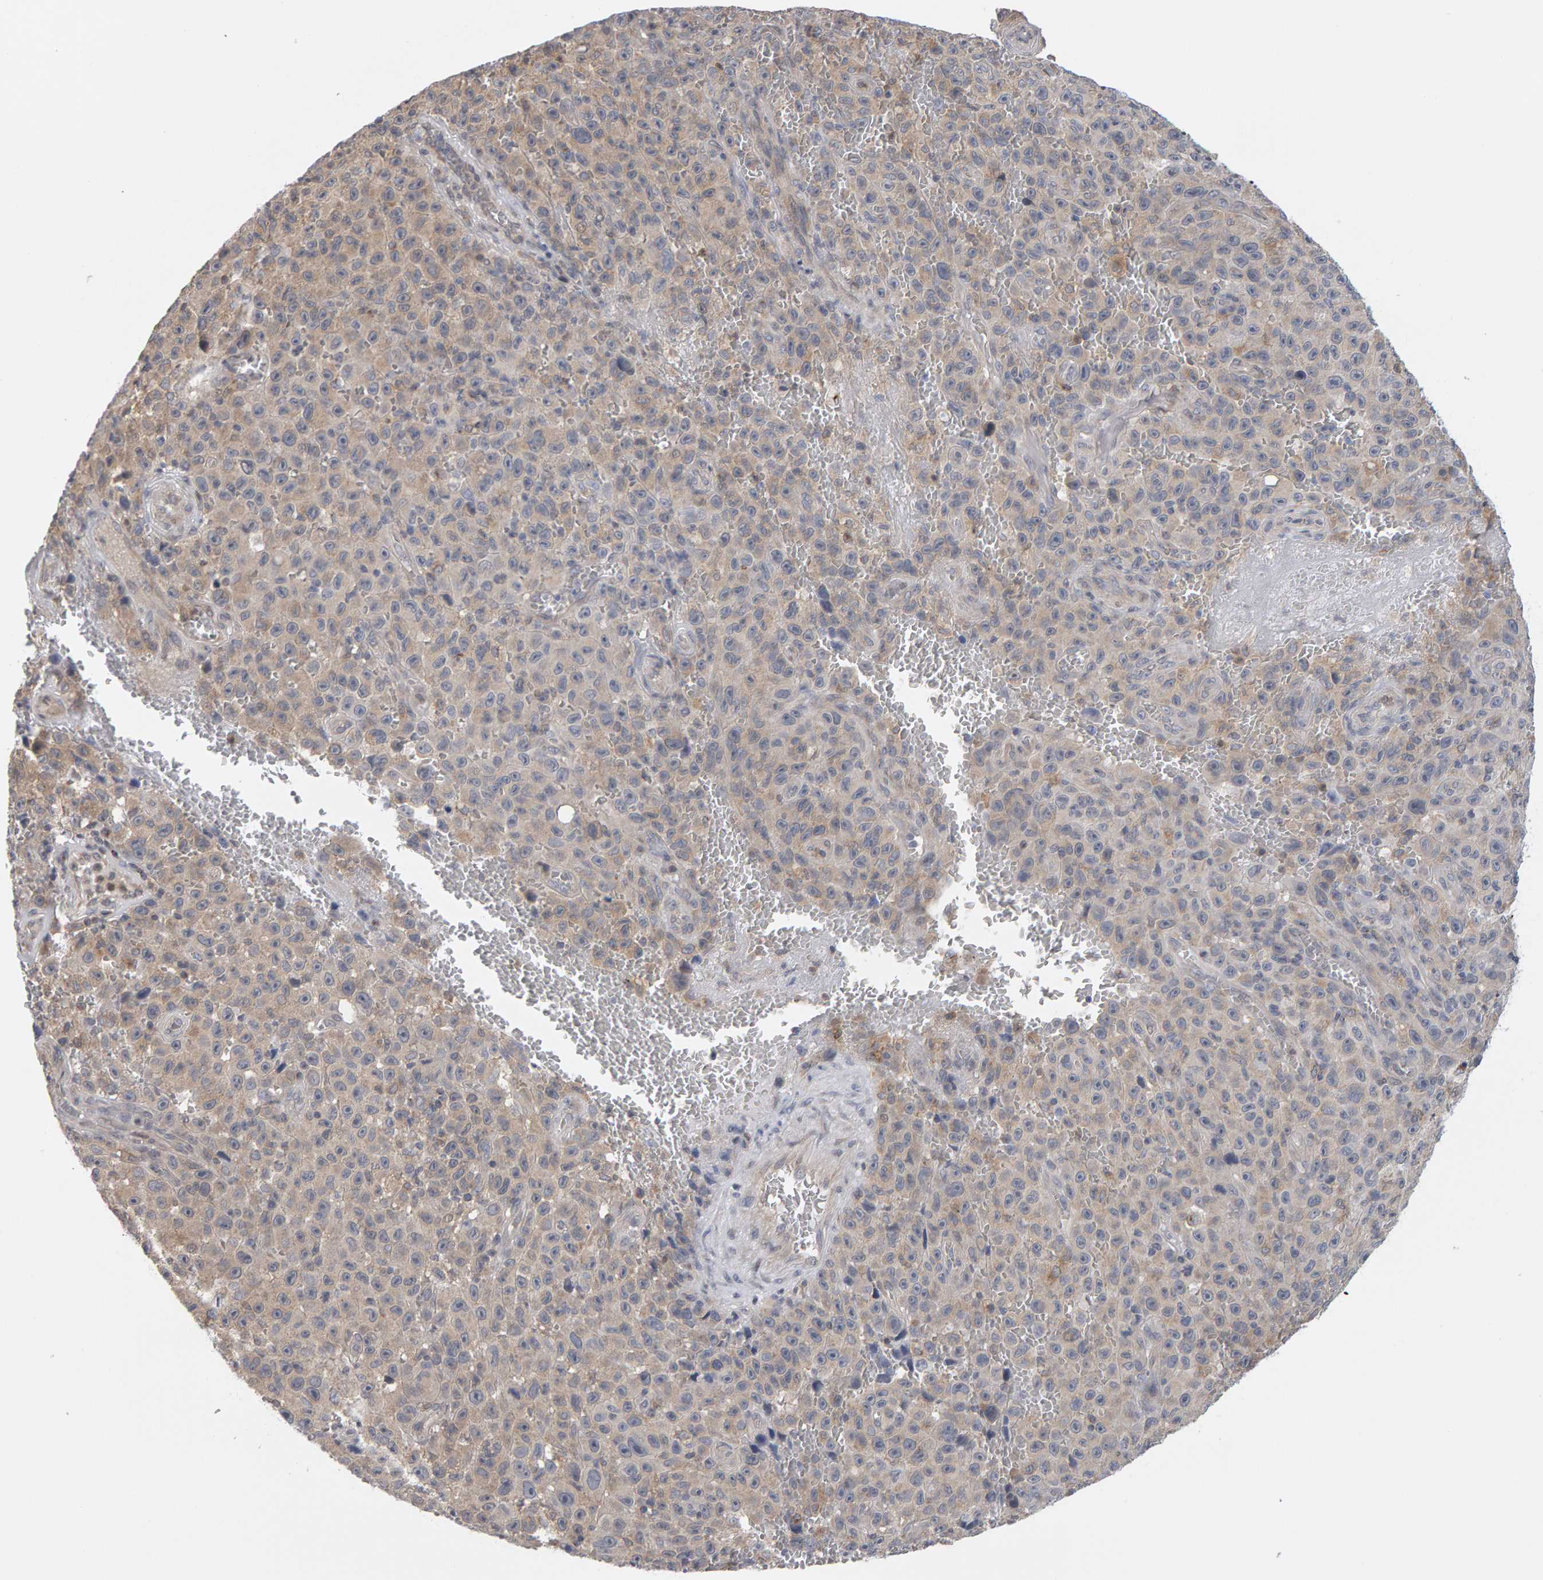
{"staining": {"intensity": "weak", "quantity": "<25%", "location": "cytoplasmic/membranous"}, "tissue": "melanoma", "cell_type": "Tumor cells", "image_type": "cancer", "snomed": [{"axis": "morphology", "description": "Malignant melanoma, NOS"}, {"axis": "topography", "description": "Skin"}], "caption": "Melanoma stained for a protein using IHC exhibits no positivity tumor cells.", "gene": "MSRA", "patient": {"sex": "female", "age": 82}}